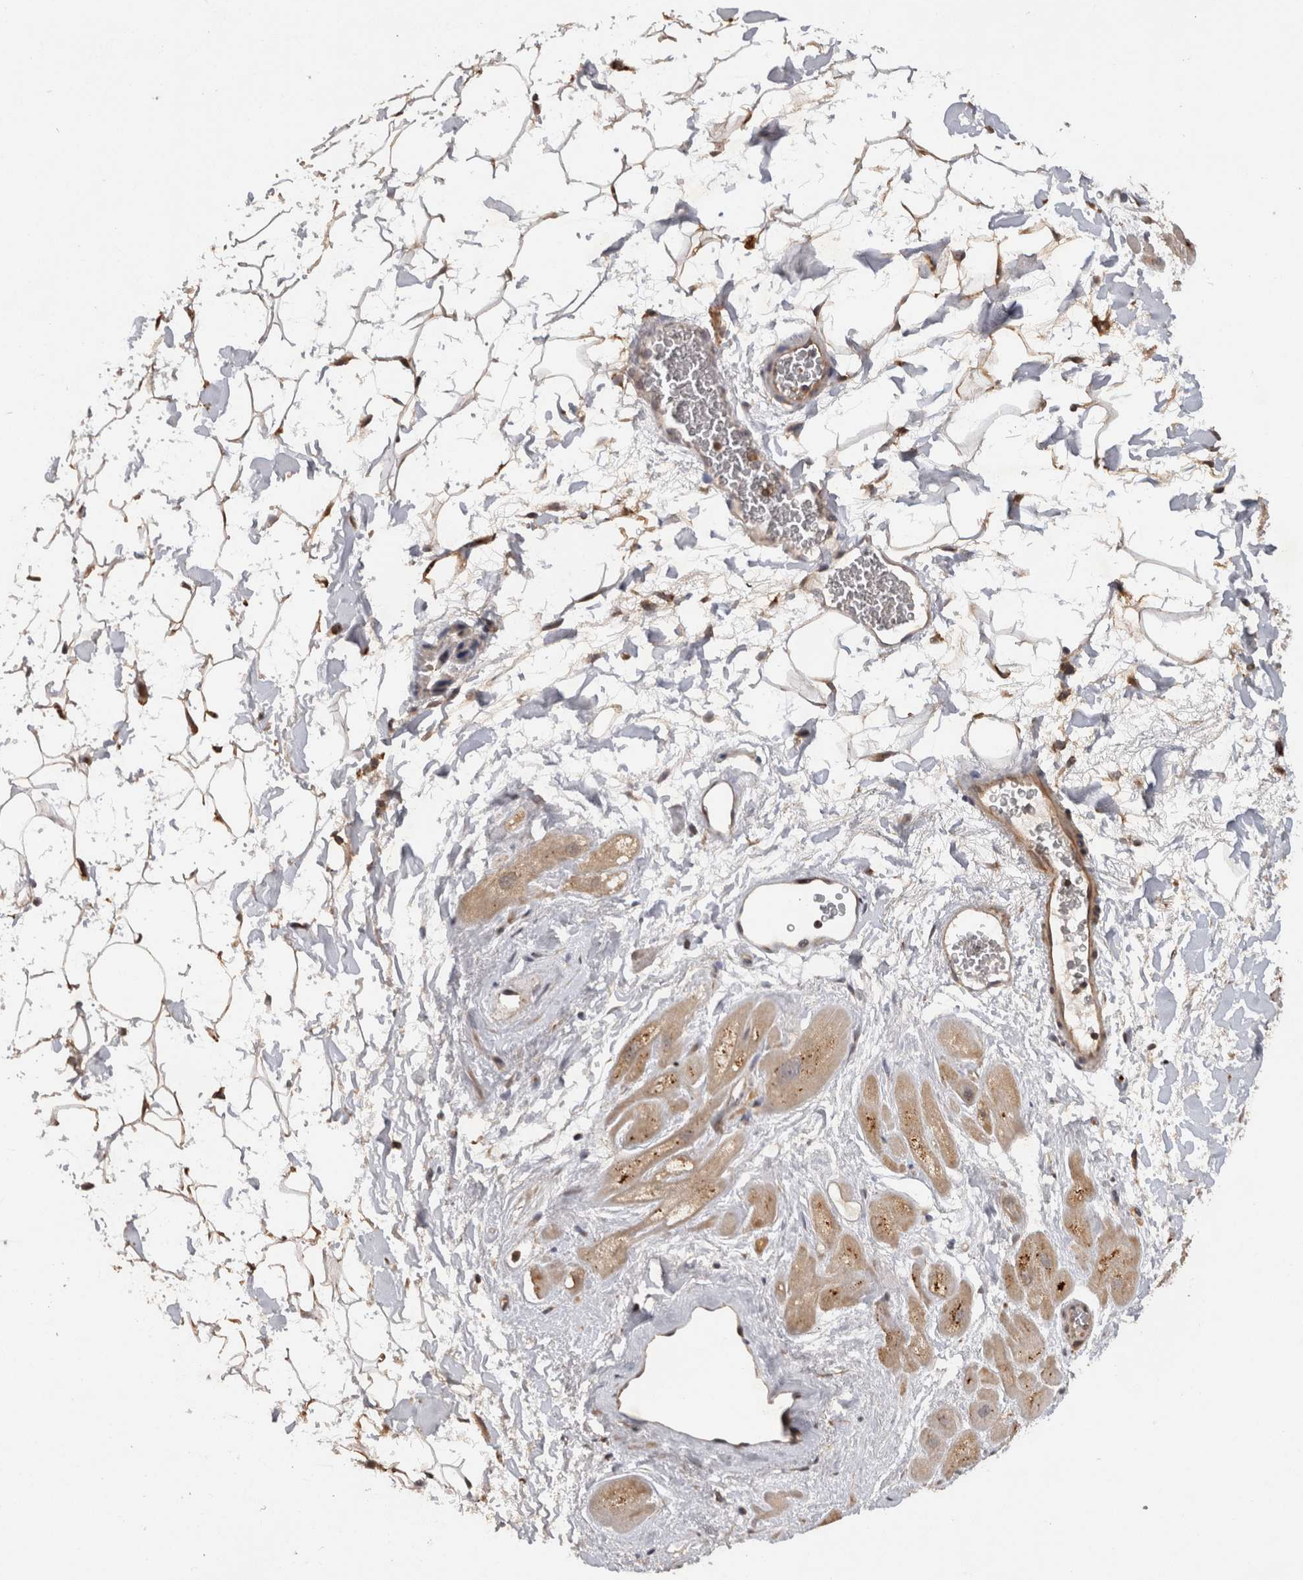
{"staining": {"intensity": "moderate", "quantity": ">75%", "location": "cytoplasmic/membranous"}, "tissue": "heart muscle", "cell_type": "Cardiomyocytes", "image_type": "normal", "snomed": [{"axis": "morphology", "description": "Normal tissue, NOS"}, {"axis": "topography", "description": "Heart"}], "caption": "IHC of normal human heart muscle exhibits medium levels of moderate cytoplasmic/membranous positivity in about >75% of cardiomyocytes. (Stains: DAB (3,3'-diaminobenzidine) in brown, nuclei in blue, Microscopy: brightfield microscopy at high magnification).", "gene": "ACAT2", "patient": {"sex": "male", "age": 49}}